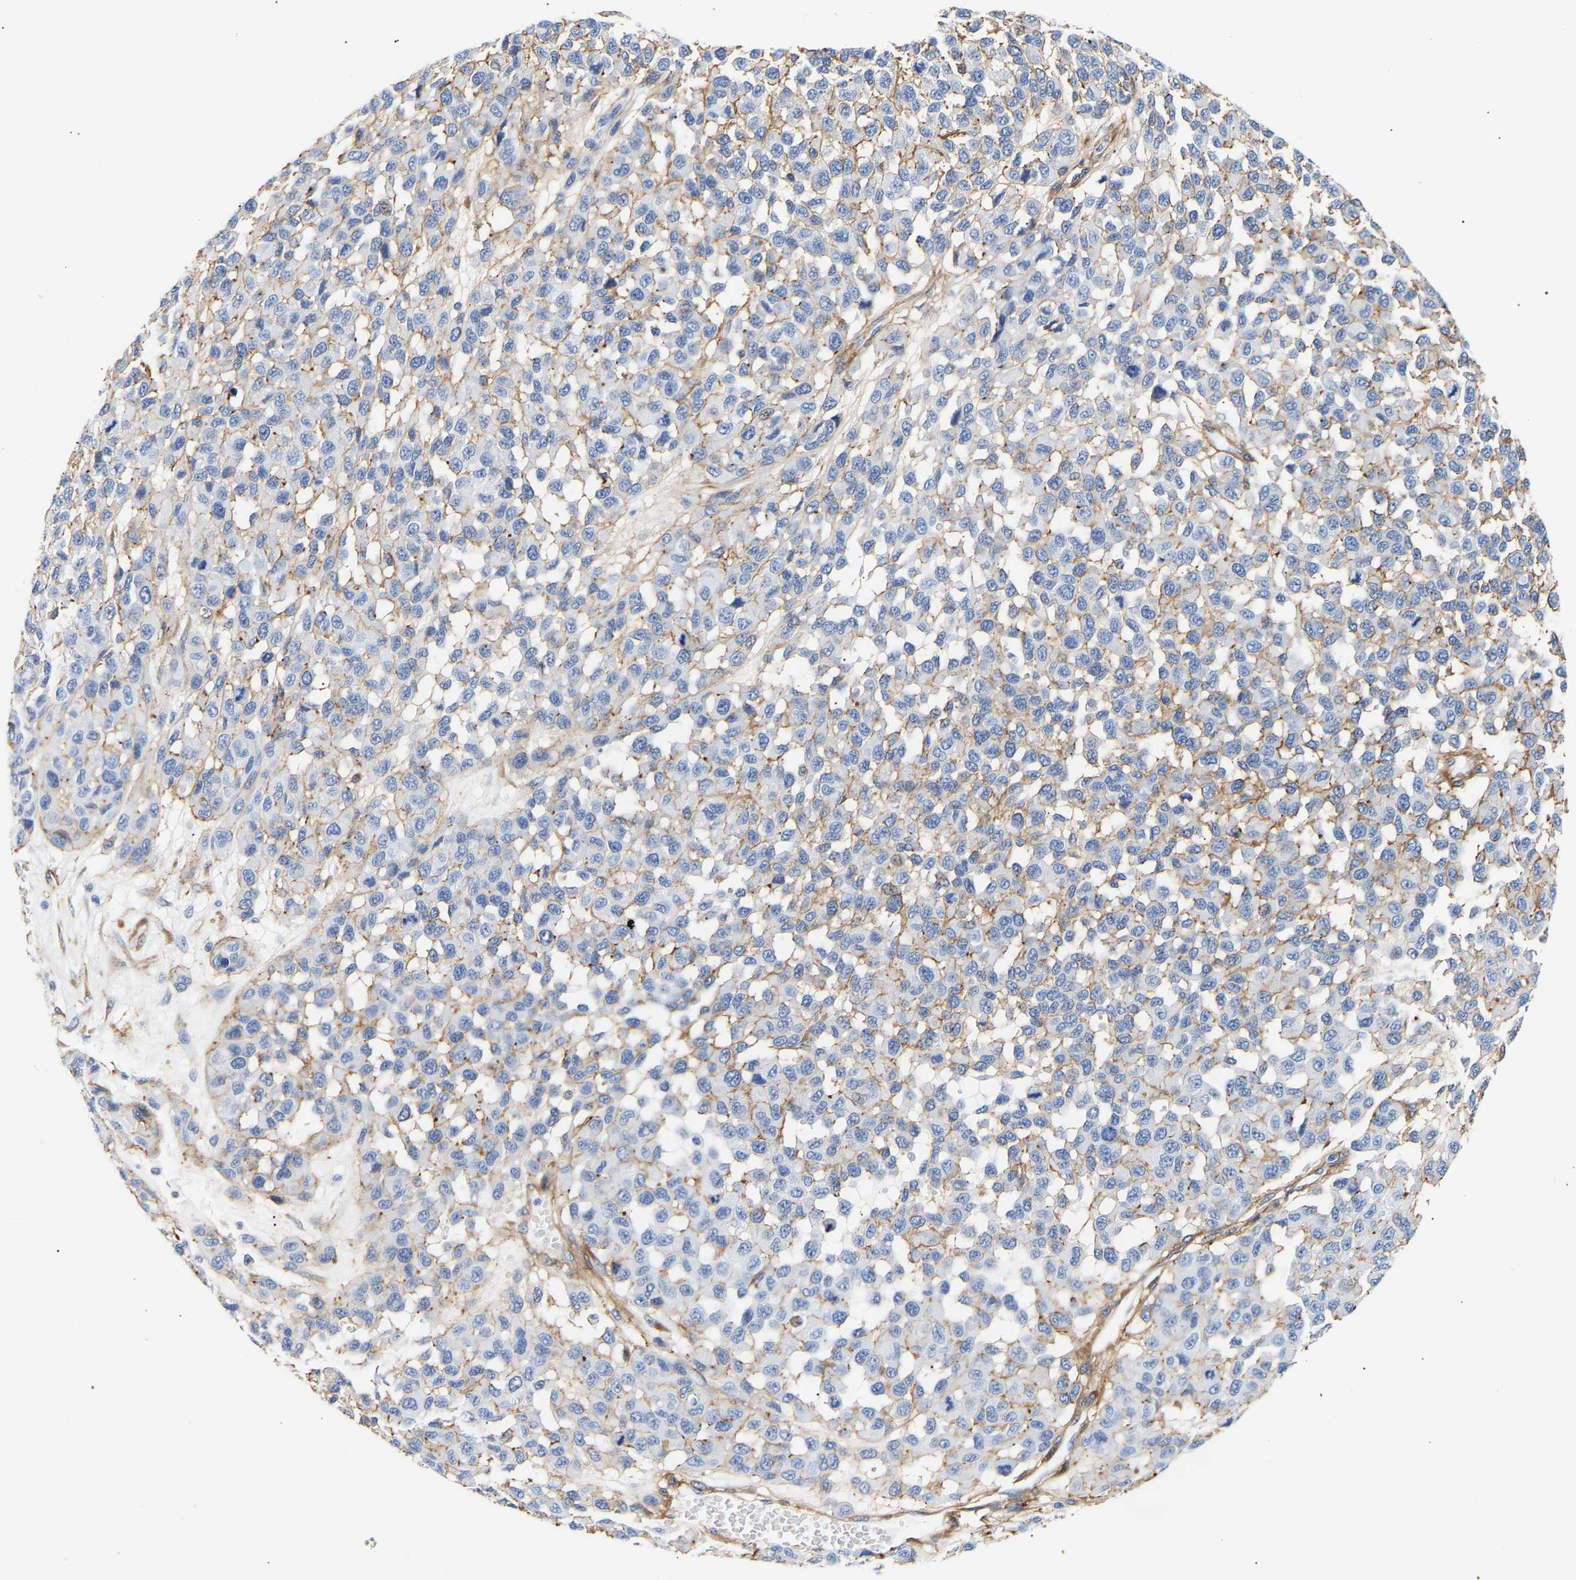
{"staining": {"intensity": "negative", "quantity": "none", "location": "none"}, "tissue": "melanoma", "cell_type": "Tumor cells", "image_type": "cancer", "snomed": [{"axis": "morphology", "description": "Malignant melanoma, NOS"}, {"axis": "topography", "description": "Skin"}], "caption": "An image of human melanoma is negative for staining in tumor cells.", "gene": "IGFBP7", "patient": {"sex": "male", "age": 62}}